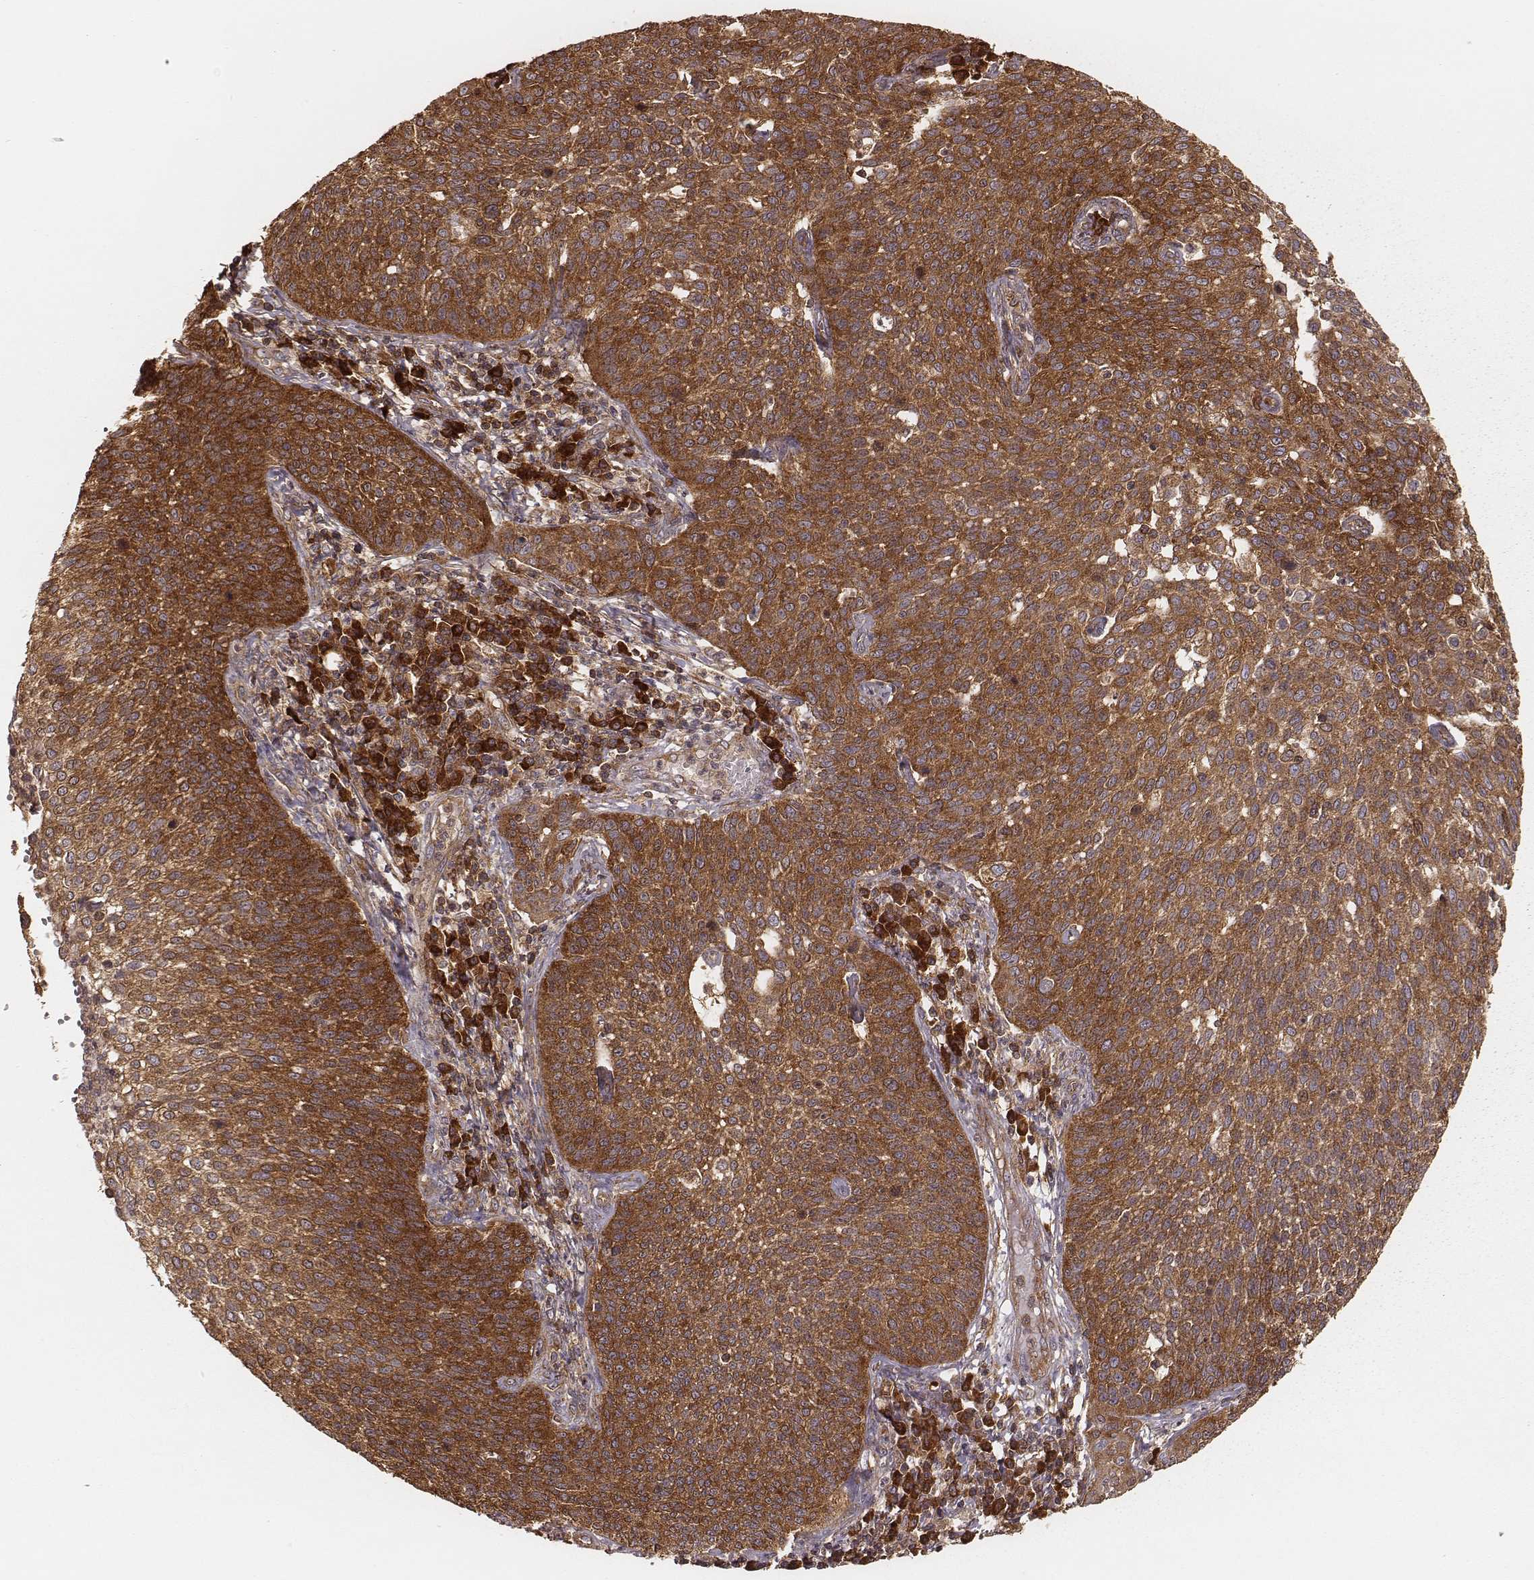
{"staining": {"intensity": "strong", "quantity": ">75%", "location": "cytoplasmic/membranous"}, "tissue": "cervical cancer", "cell_type": "Tumor cells", "image_type": "cancer", "snomed": [{"axis": "morphology", "description": "Squamous cell carcinoma, NOS"}, {"axis": "topography", "description": "Cervix"}], "caption": "Squamous cell carcinoma (cervical) tissue displays strong cytoplasmic/membranous positivity in about >75% of tumor cells, visualized by immunohistochemistry. The staining was performed using DAB (3,3'-diaminobenzidine) to visualize the protein expression in brown, while the nuclei were stained in blue with hematoxylin (Magnification: 20x).", "gene": "CARS1", "patient": {"sex": "female", "age": 34}}